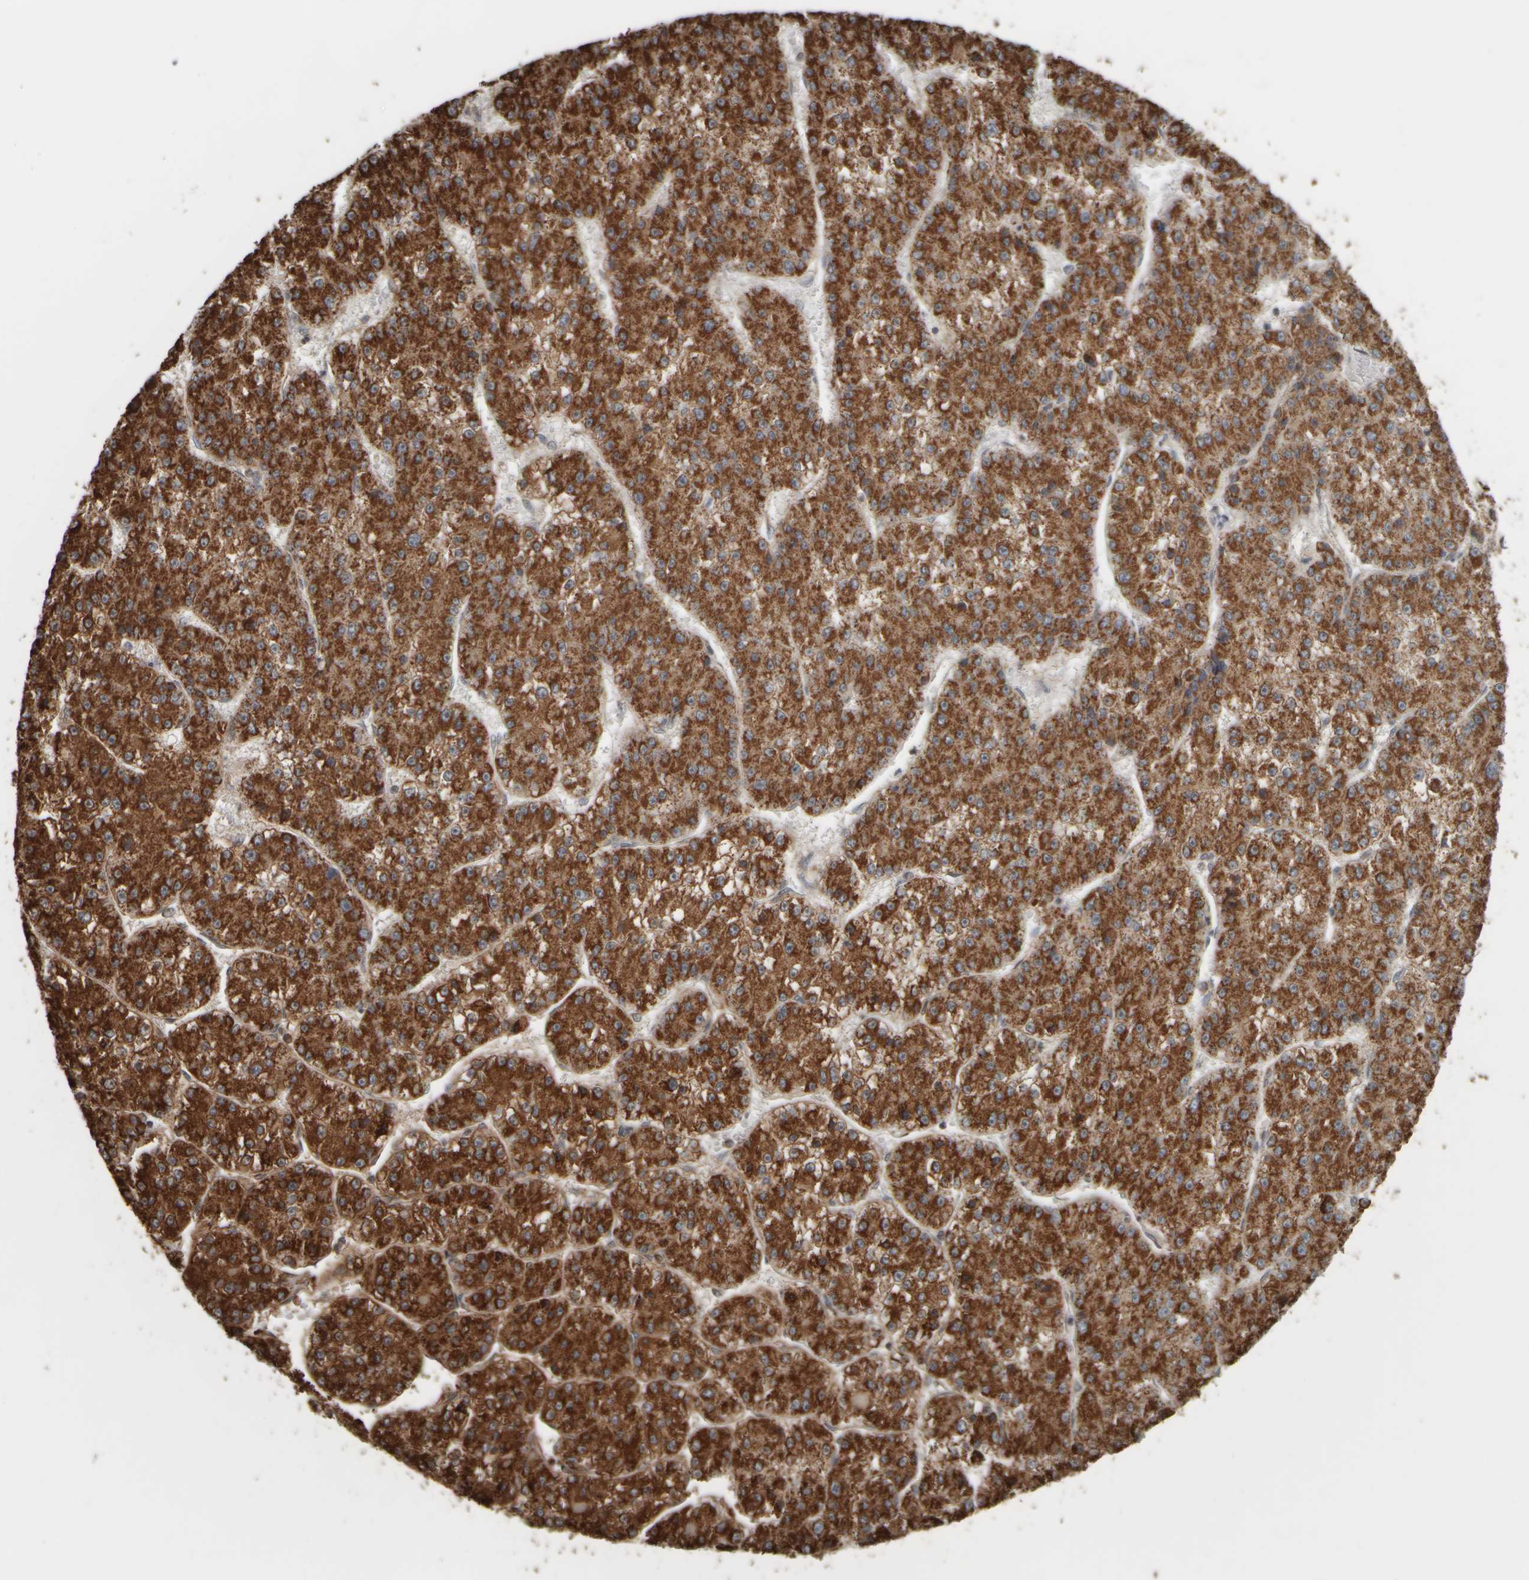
{"staining": {"intensity": "strong", "quantity": ">75%", "location": "cytoplasmic/membranous"}, "tissue": "liver cancer", "cell_type": "Tumor cells", "image_type": "cancer", "snomed": [{"axis": "morphology", "description": "Carcinoma, Hepatocellular, NOS"}, {"axis": "topography", "description": "Liver"}], "caption": "Immunohistochemistry (IHC) histopathology image of neoplastic tissue: human hepatocellular carcinoma (liver) stained using immunohistochemistry (IHC) exhibits high levels of strong protein expression localized specifically in the cytoplasmic/membranous of tumor cells, appearing as a cytoplasmic/membranous brown color.", "gene": "APBB2", "patient": {"sex": "female", "age": 73}}